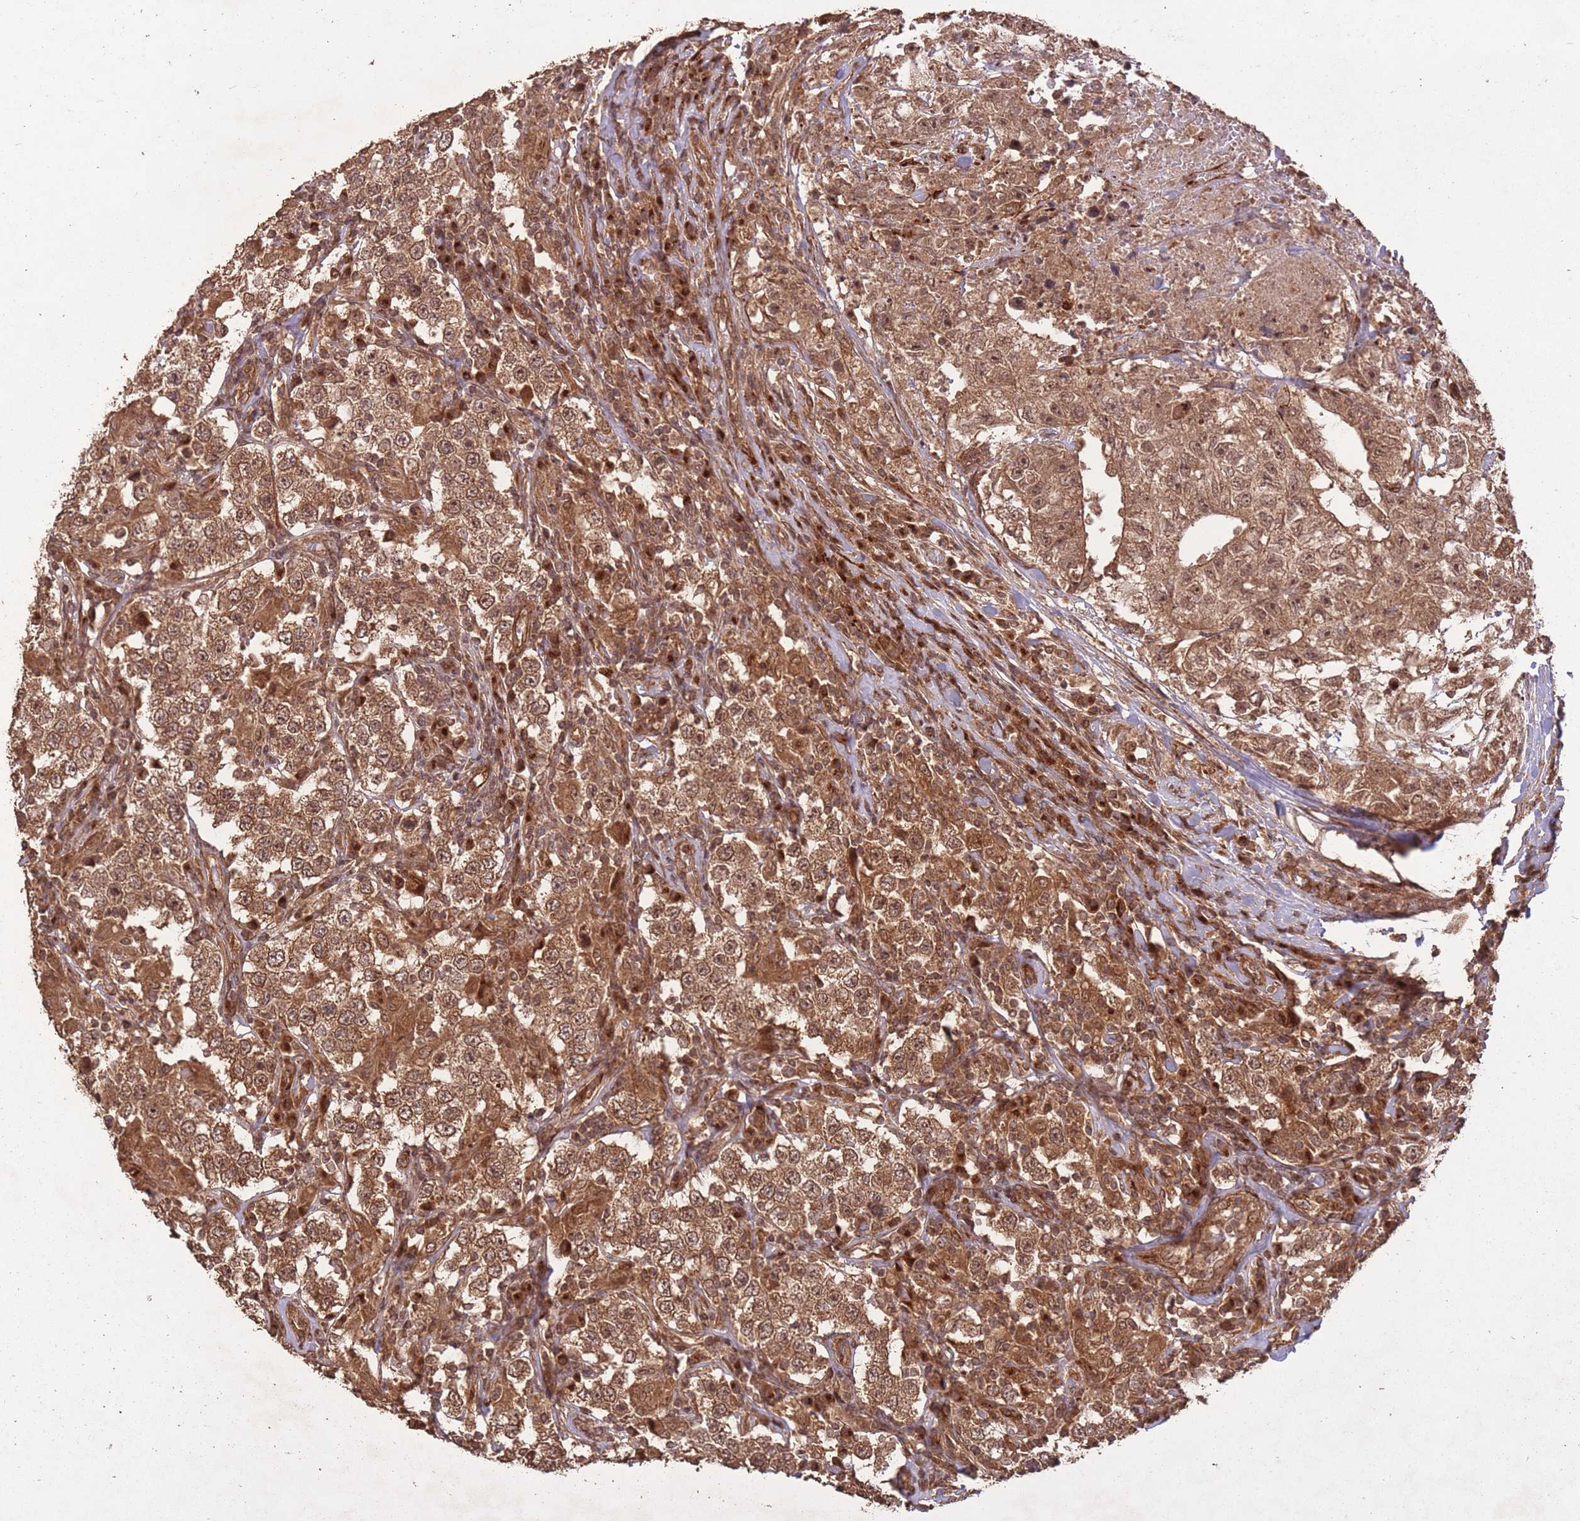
{"staining": {"intensity": "strong", "quantity": ">75%", "location": "cytoplasmic/membranous,nuclear"}, "tissue": "testis cancer", "cell_type": "Tumor cells", "image_type": "cancer", "snomed": [{"axis": "morphology", "description": "Seminoma, NOS"}, {"axis": "morphology", "description": "Carcinoma, Embryonal, NOS"}, {"axis": "topography", "description": "Testis"}], "caption": "Immunohistochemistry (IHC) histopathology image of neoplastic tissue: testis embryonal carcinoma stained using immunohistochemistry shows high levels of strong protein expression localized specifically in the cytoplasmic/membranous and nuclear of tumor cells, appearing as a cytoplasmic/membranous and nuclear brown color.", "gene": "ERBB3", "patient": {"sex": "male", "age": 41}}